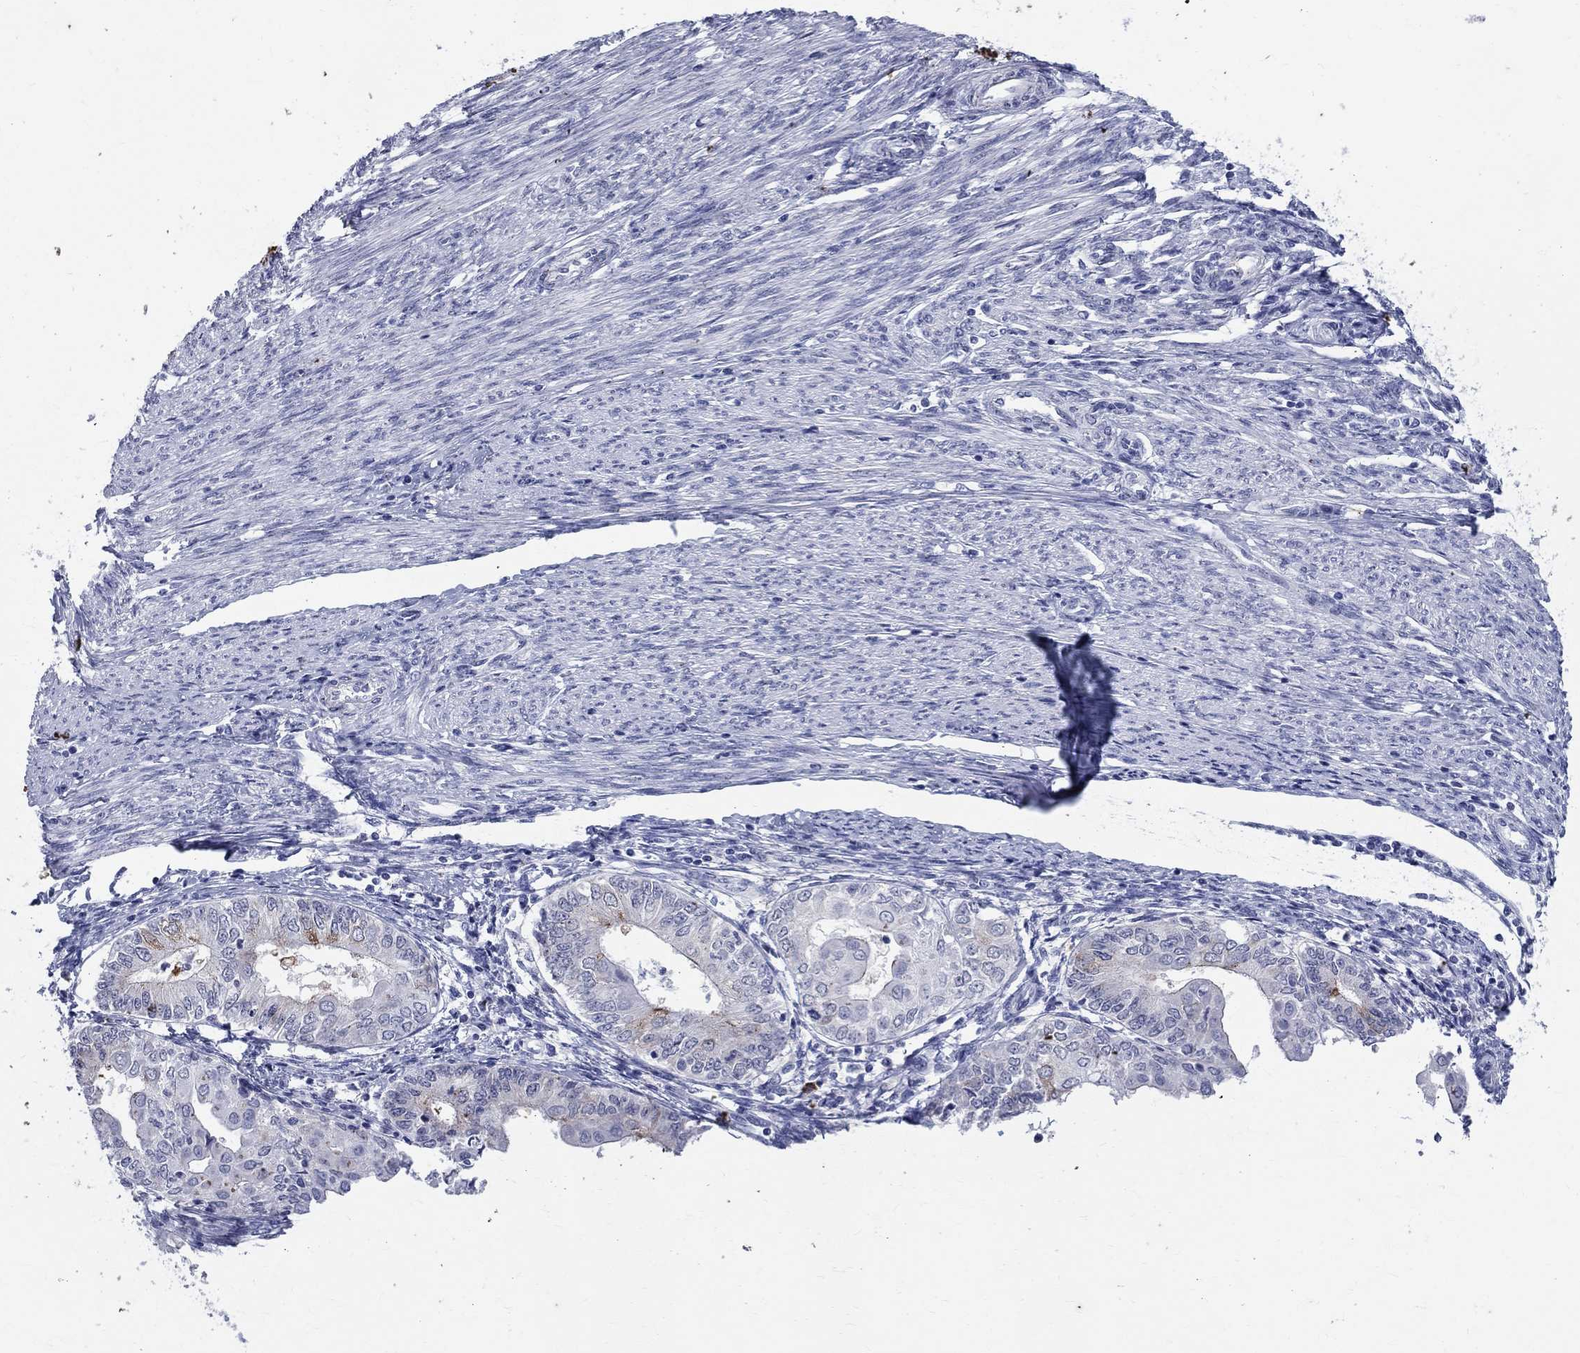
{"staining": {"intensity": "negative", "quantity": "none", "location": "none"}, "tissue": "endometrial cancer", "cell_type": "Tumor cells", "image_type": "cancer", "snomed": [{"axis": "morphology", "description": "Adenocarcinoma, NOS"}, {"axis": "topography", "description": "Endometrium"}], "caption": "DAB immunohistochemical staining of human endometrial cancer demonstrates no significant expression in tumor cells.", "gene": "CEP43", "patient": {"sex": "female", "age": 68}}